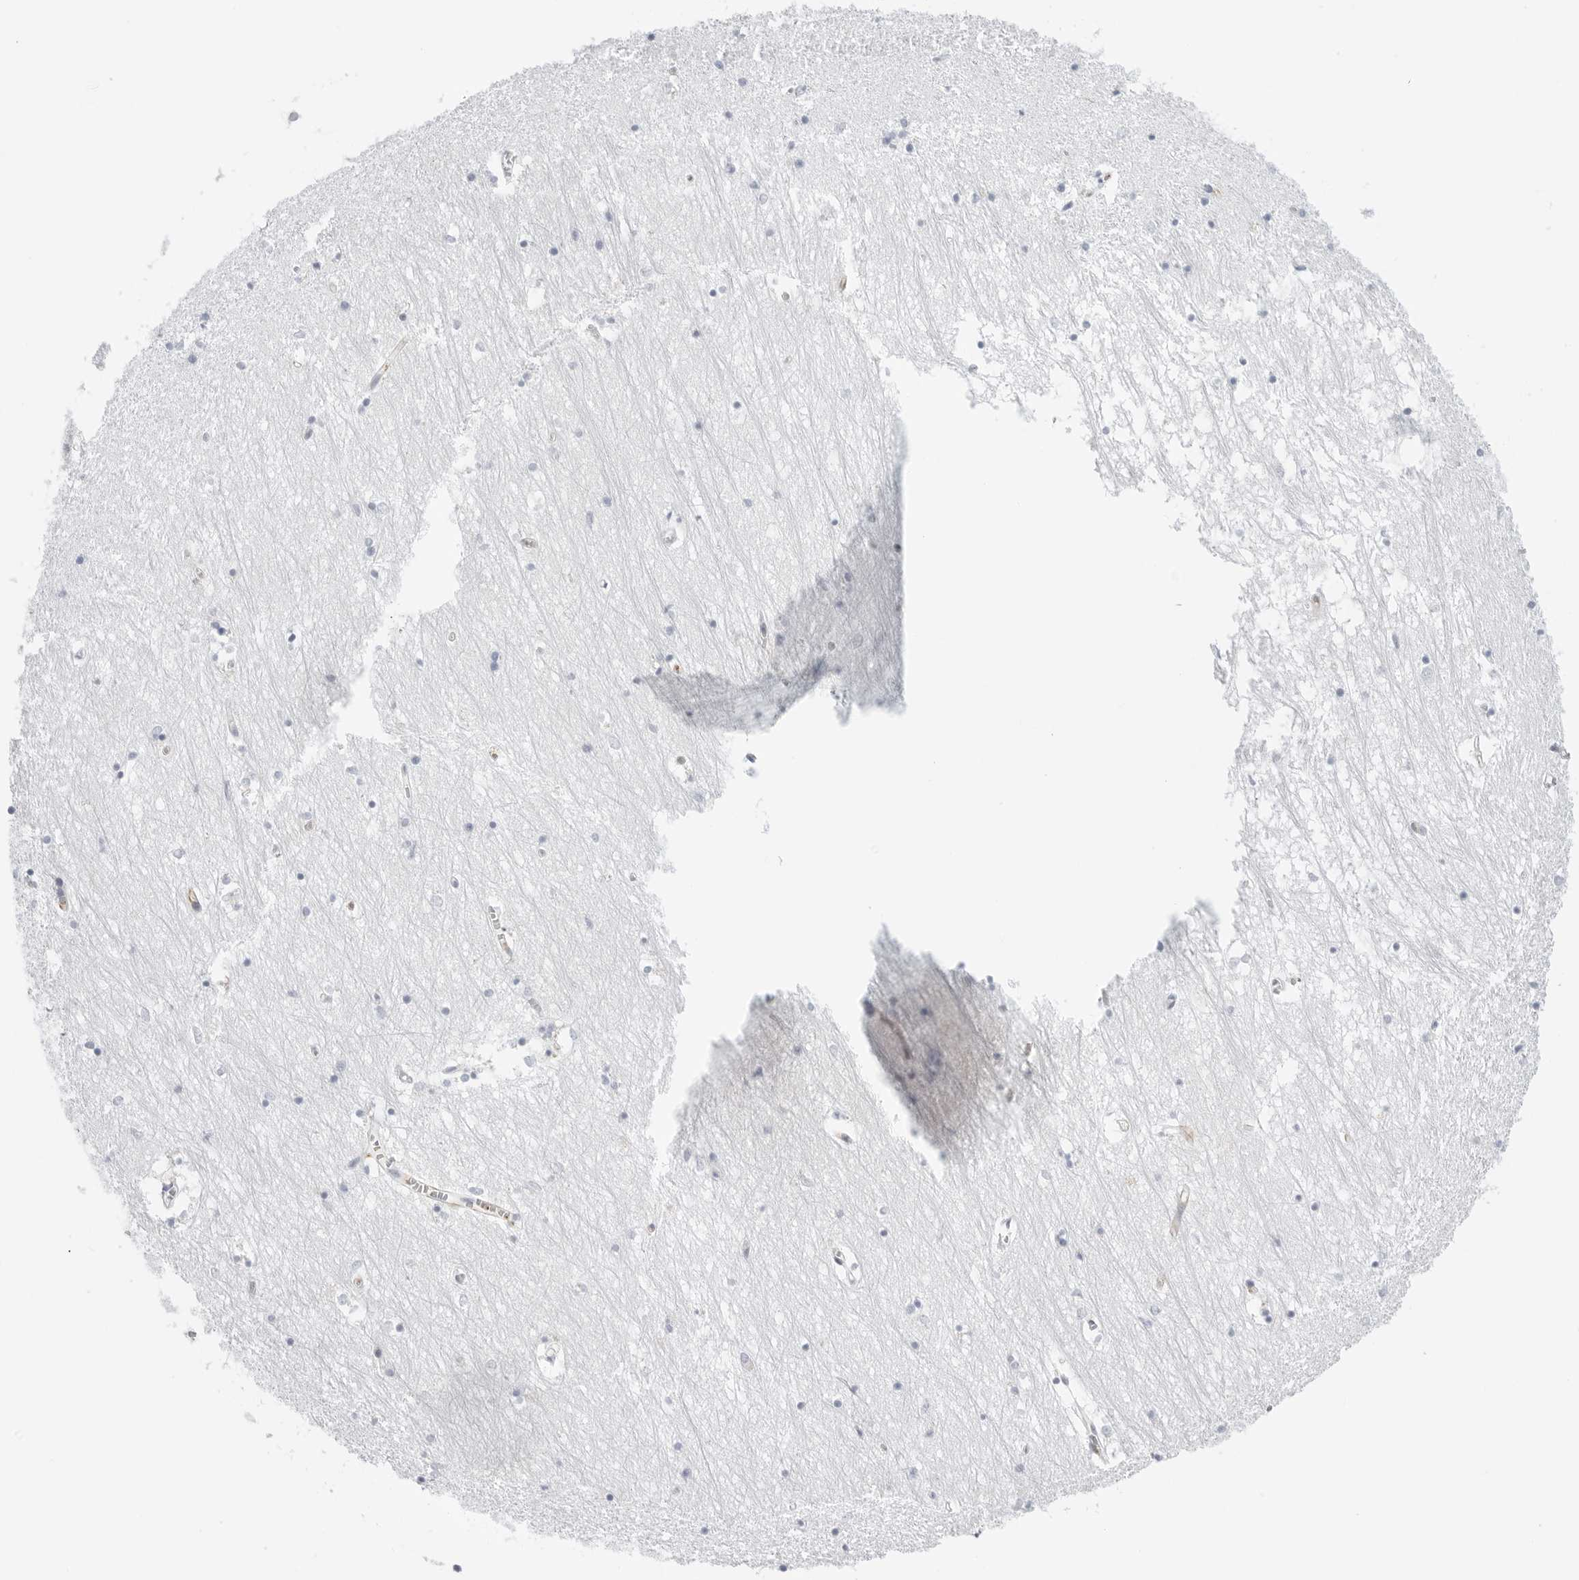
{"staining": {"intensity": "negative", "quantity": "none", "location": "none"}, "tissue": "hippocampus", "cell_type": "Glial cells", "image_type": "normal", "snomed": [{"axis": "morphology", "description": "Normal tissue, NOS"}, {"axis": "topography", "description": "Hippocampus"}], "caption": "Image shows no significant protein staining in glial cells of unremarkable hippocampus.", "gene": "SLC19A1", "patient": {"sex": "male", "age": 70}}